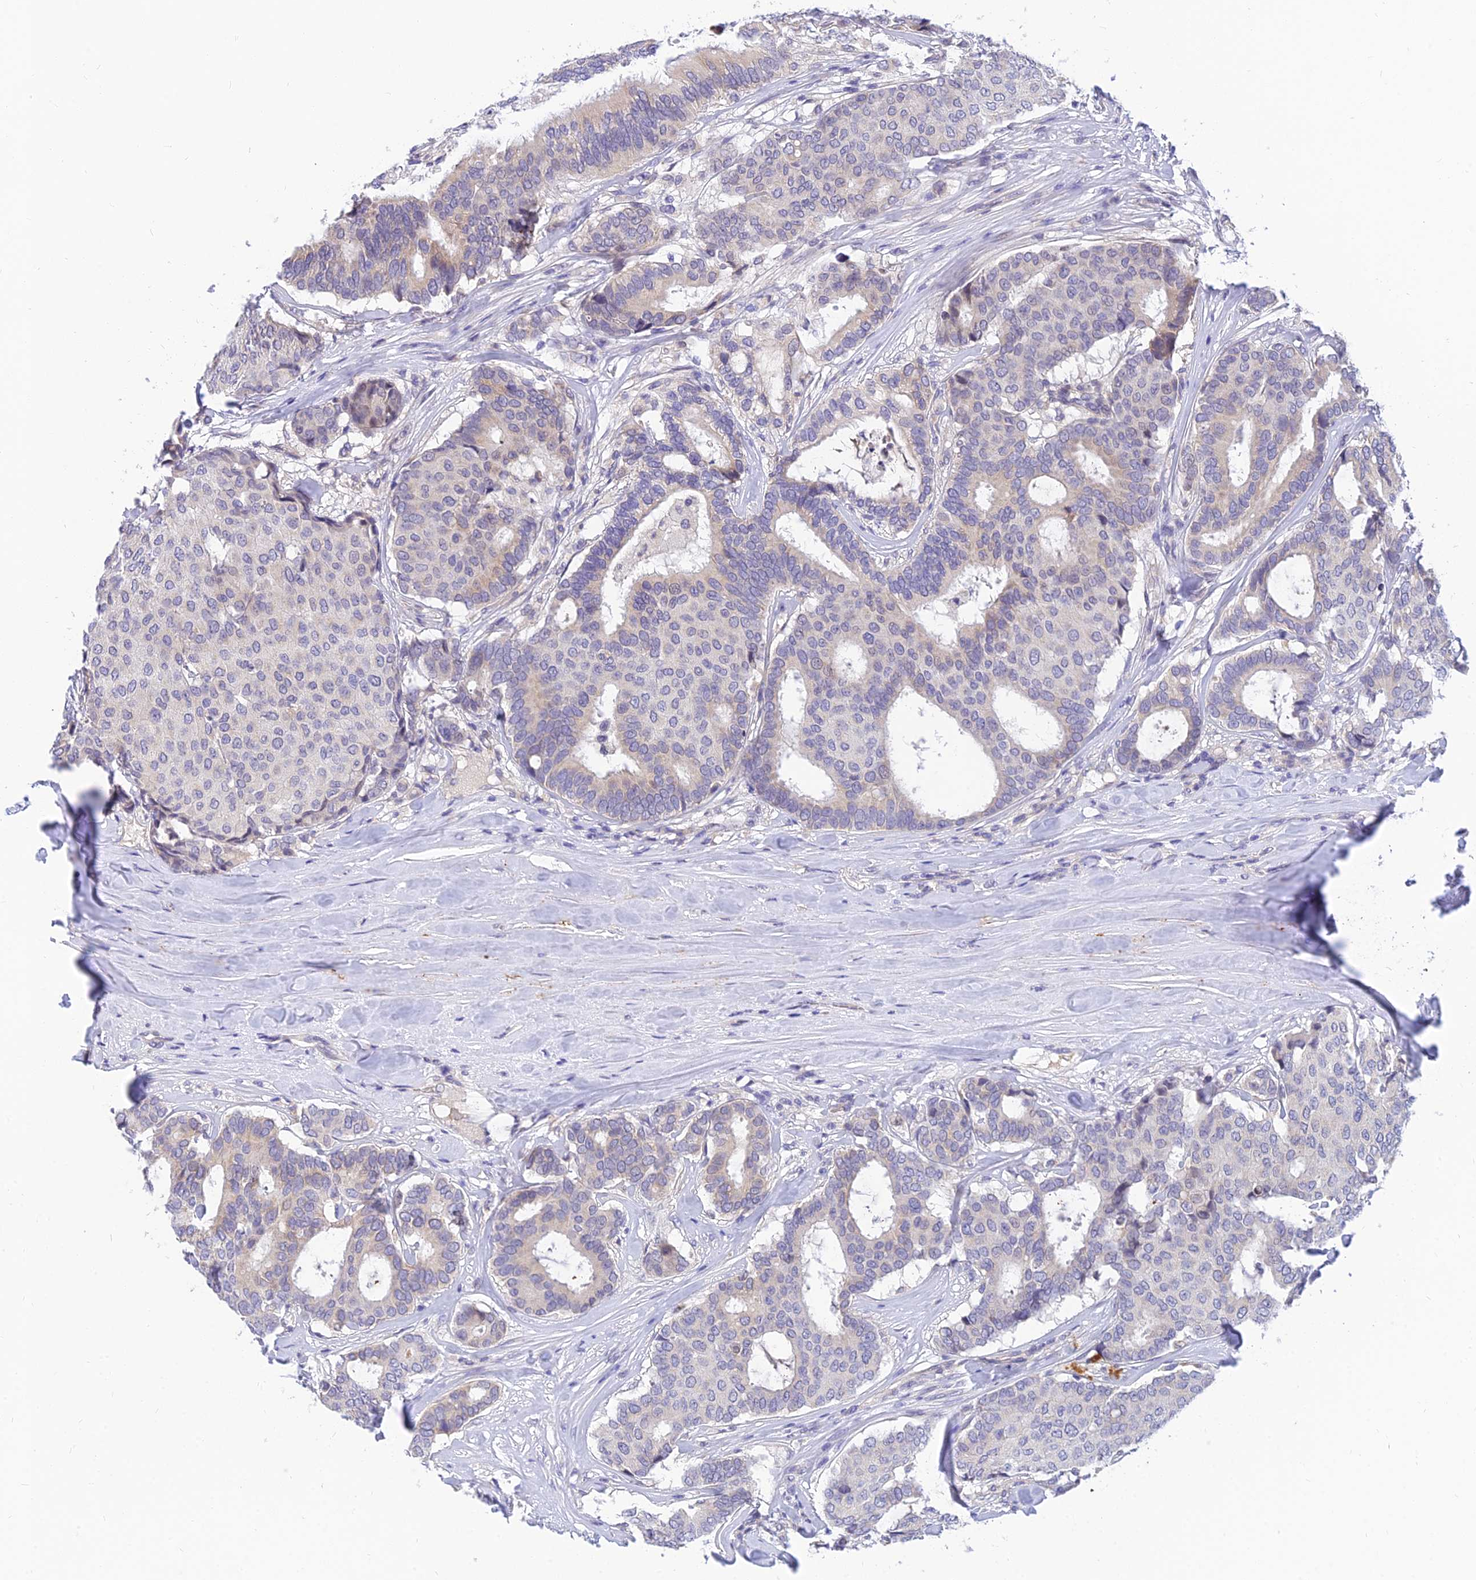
{"staining": {"intensity": "negative", "quantity": "none", "location": "none"}, "tissue": "breast cancer", "cell_type": "Tumor cells", "image_type": "cancer", "snomed": [{"axis": "morphology", "description": "Duct carcinoma"}, {"axis": "topography", "description": "Breast"}], "caption": "There is no significant staining in tumor cells of breast infiltrating ductal carcinoma. The staining is performed using DAB (3,3'-diaminobenzidine) brown chromogen with nuclei counter-stained in using hematoxylin.", "gene": "ANKS4B", "patient": {"sex": "female", "age": 75}}